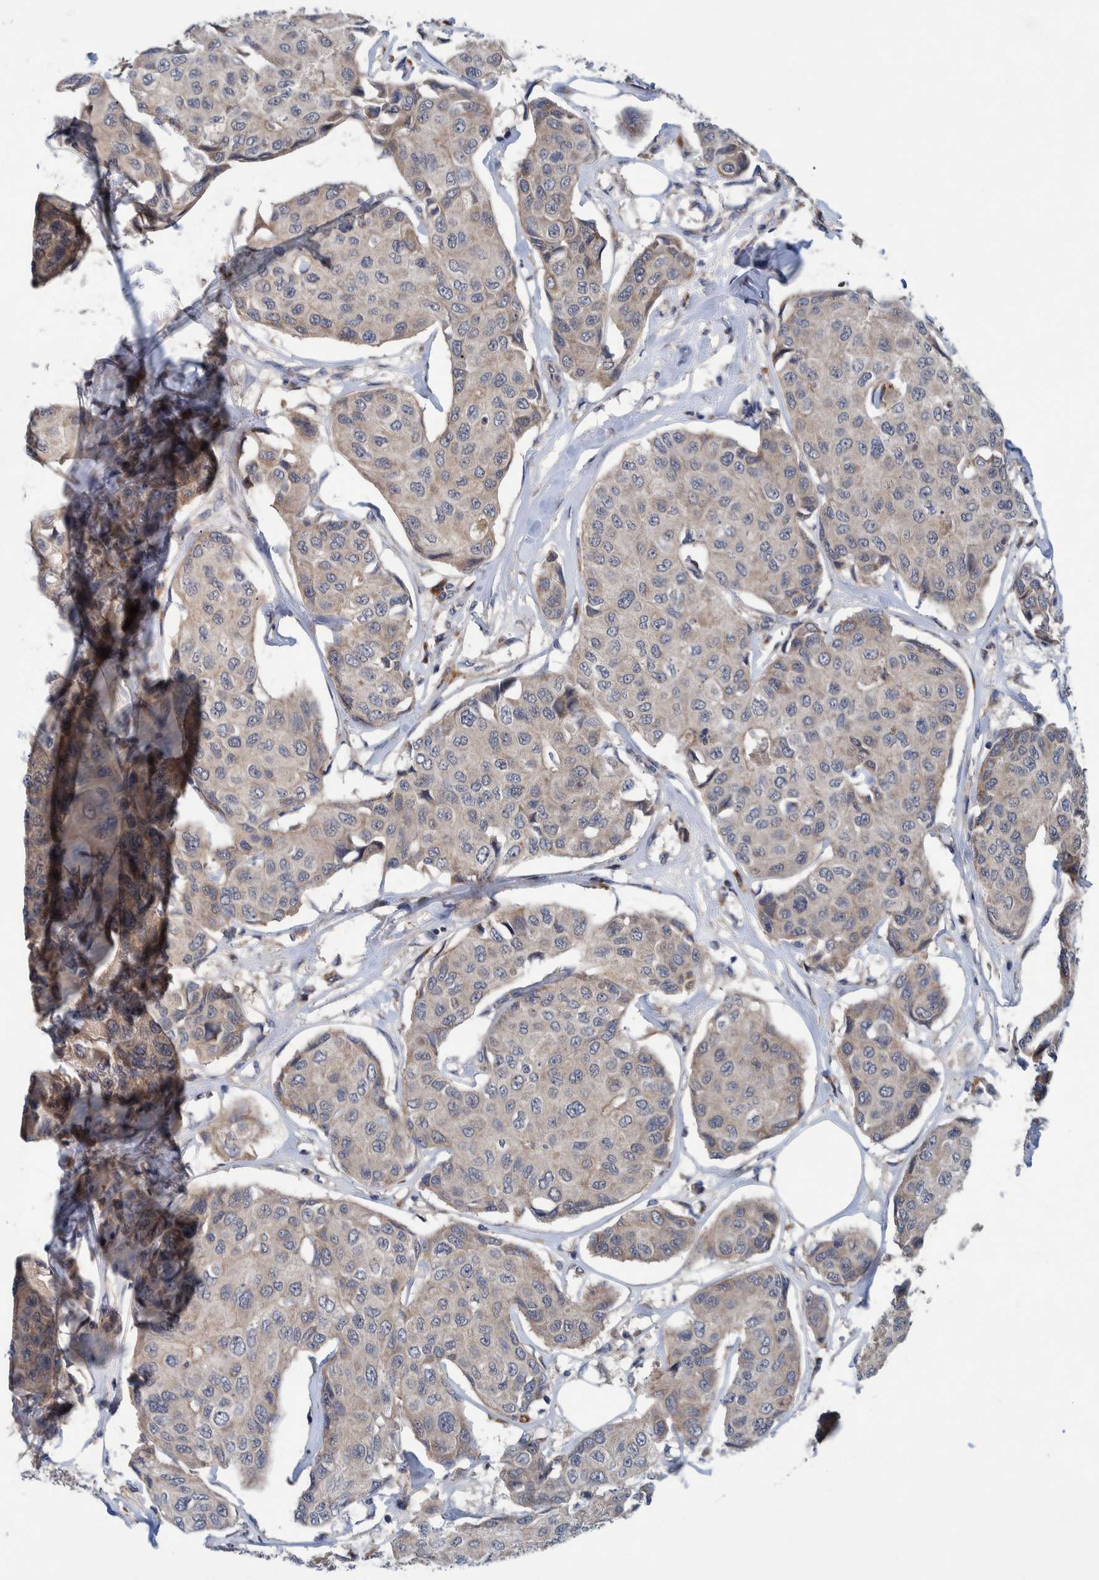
{"staining": {"intensity": "weak", "quantity": ">75%", "location": "cytoplasmic/membranous"}, "tissue": "breast cancer", "cell_type": "Tumor cells", "image_type": "cancer", "snomed": [{"axis": "morphology", "description": "Duct carcinoma"}, {"axis": "topography", "description": "Breast"}], "caption": "Protein expression analysis of human breast cancer reveals weak cytoplasmic/membranous expression in about >75% of tumor cells.", "gene": "ITIH3", "patient": {"sex": "female", "age": 80}}